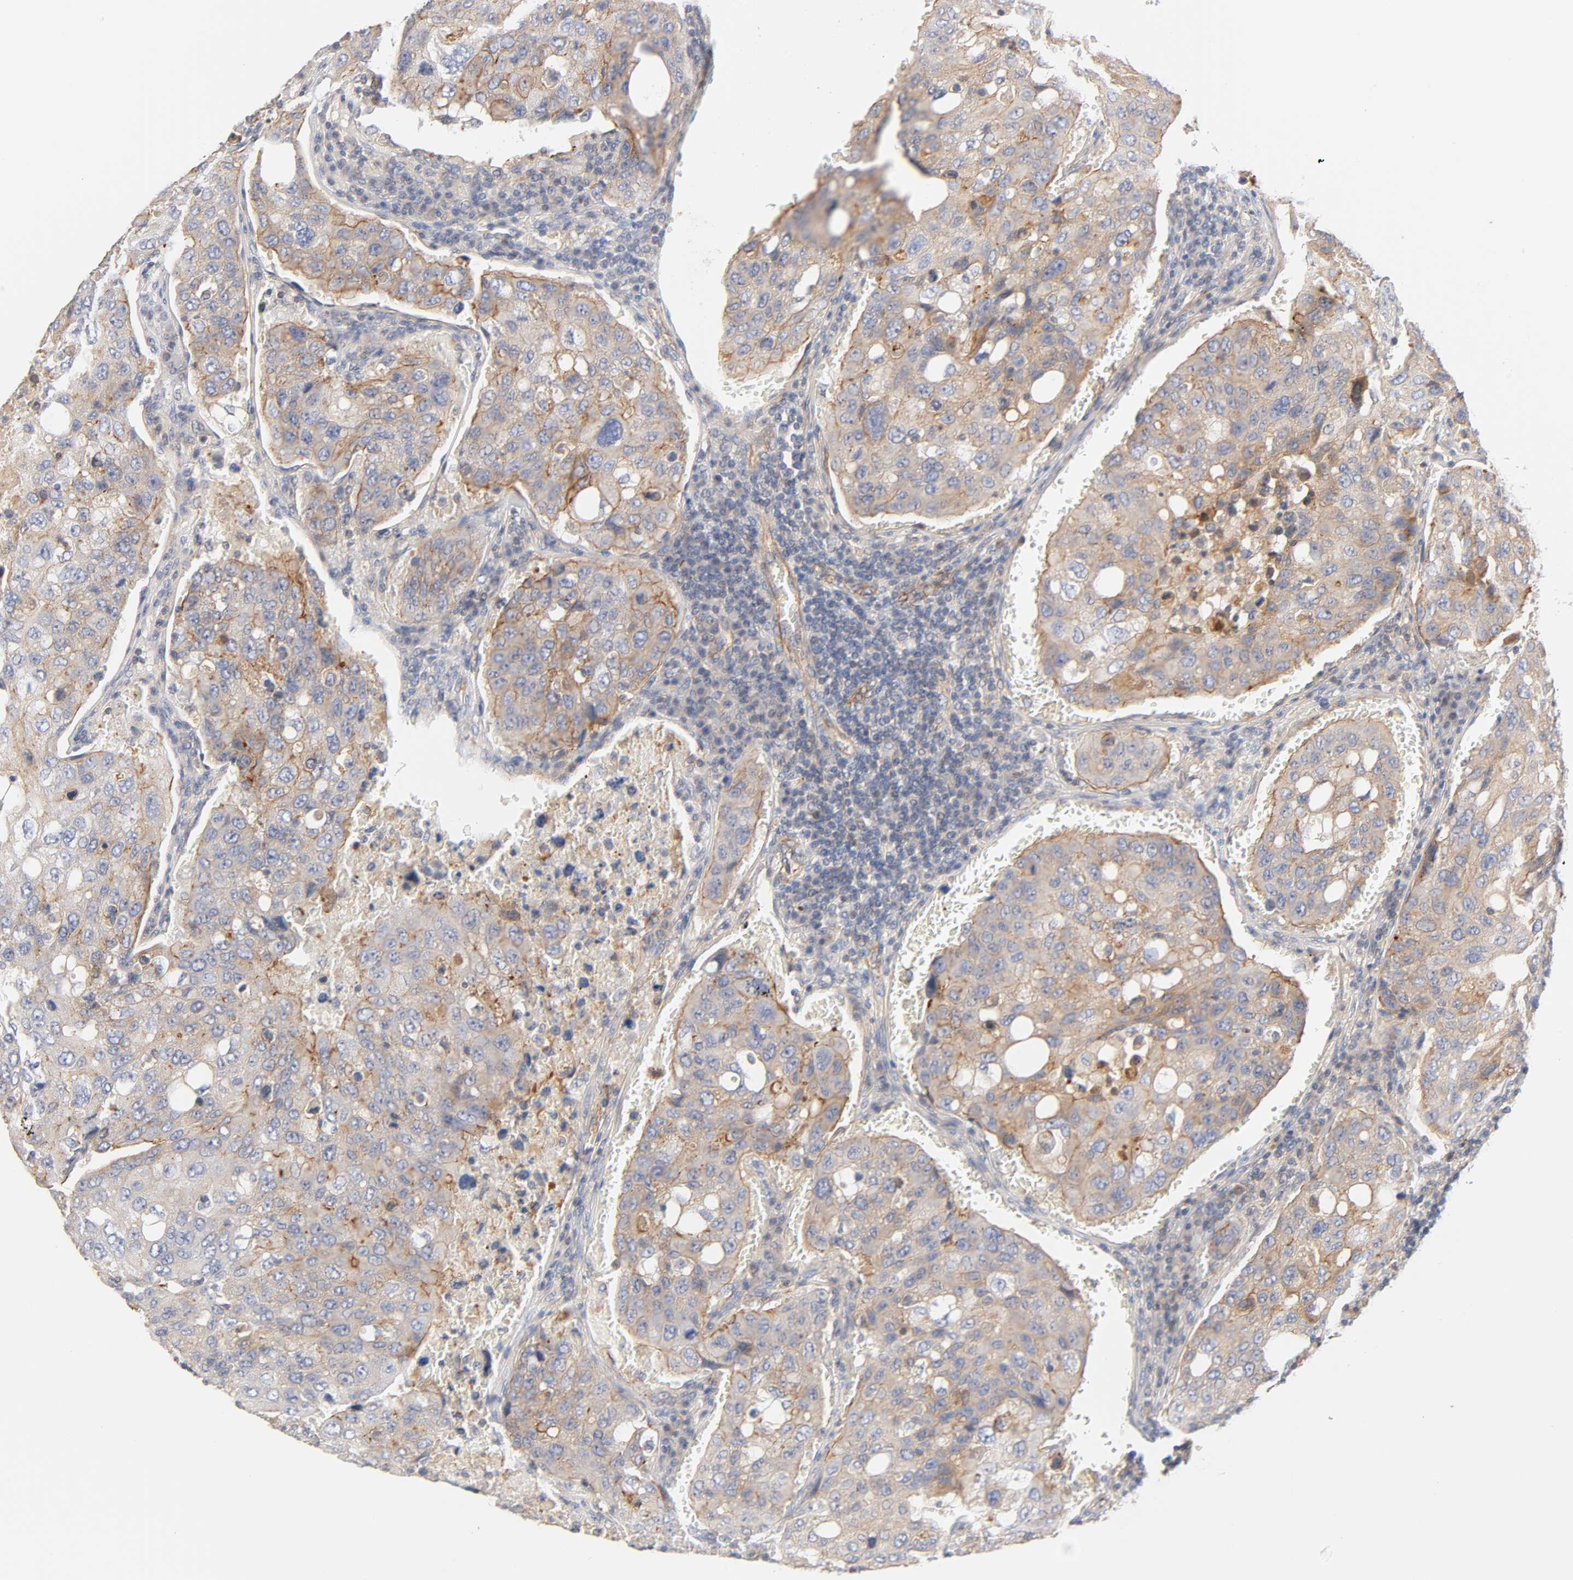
{"staining": {"intensity": "moderate", "quantity": ">75%", "location": "cytoplasmic/membranous"}, "tissue": "urothelial cancer", "cell_type": "Tumor cells", "image_type": "cancer", "snomed": [{"axis": "morphology", "description": "Urothelial carcinoma, High grade"}, {"axis": "topography", "description": "Lymph node"}, {"axis": "topography", "description": "Urinary bladder"}], "caption": "Urothelial cancer tissue reveals moderate cytoplasmic/membranous expression in about >75% of tumor cells", "gene": "STRN3", "patient": {"sex": "male", "age": 51}}